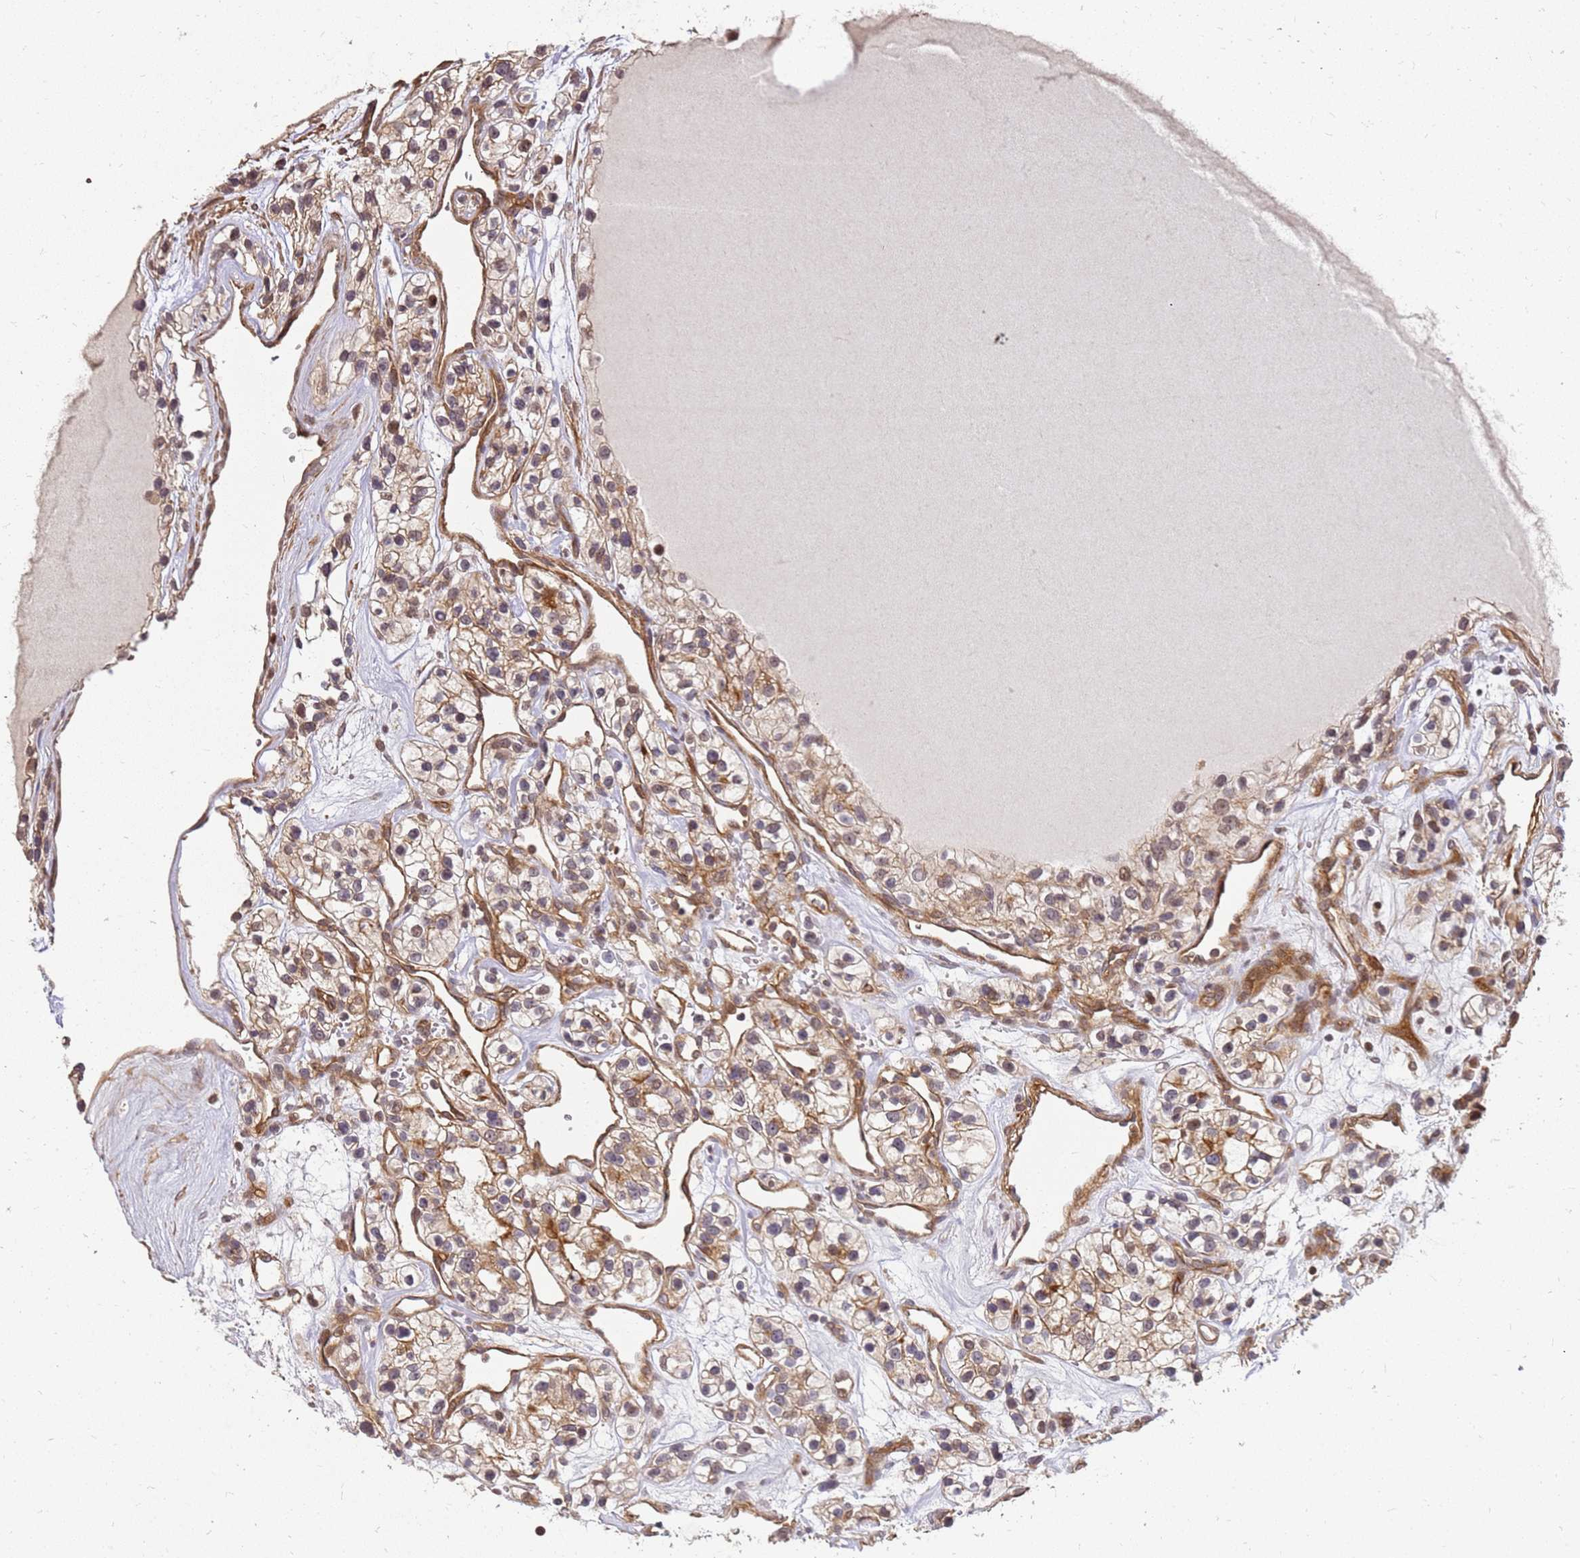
{"staining": {"intensity": "moderate", "quantity": ">75%", "location": "cytoplasmic/membranous"}, "tissue": "renal cancer", "cell_type": "Tumor cells", "image_type": "cancer", "snomed": [{"axis": "morphology", "description": "Adenocarcinoma, NOS"}, {"axis": "topography", "description": "Kidney"}], "caption": "Renal cancer tissue demonstrates moderate cytoplasmic/membranous staining in about >75% of tumor cells, visualized by immunohistochemistry. (brown staining indicates protein expression, while blue staining denotes nuclei).", "gene": "ST18", "patient": {"sex": "female", "age": 57}}